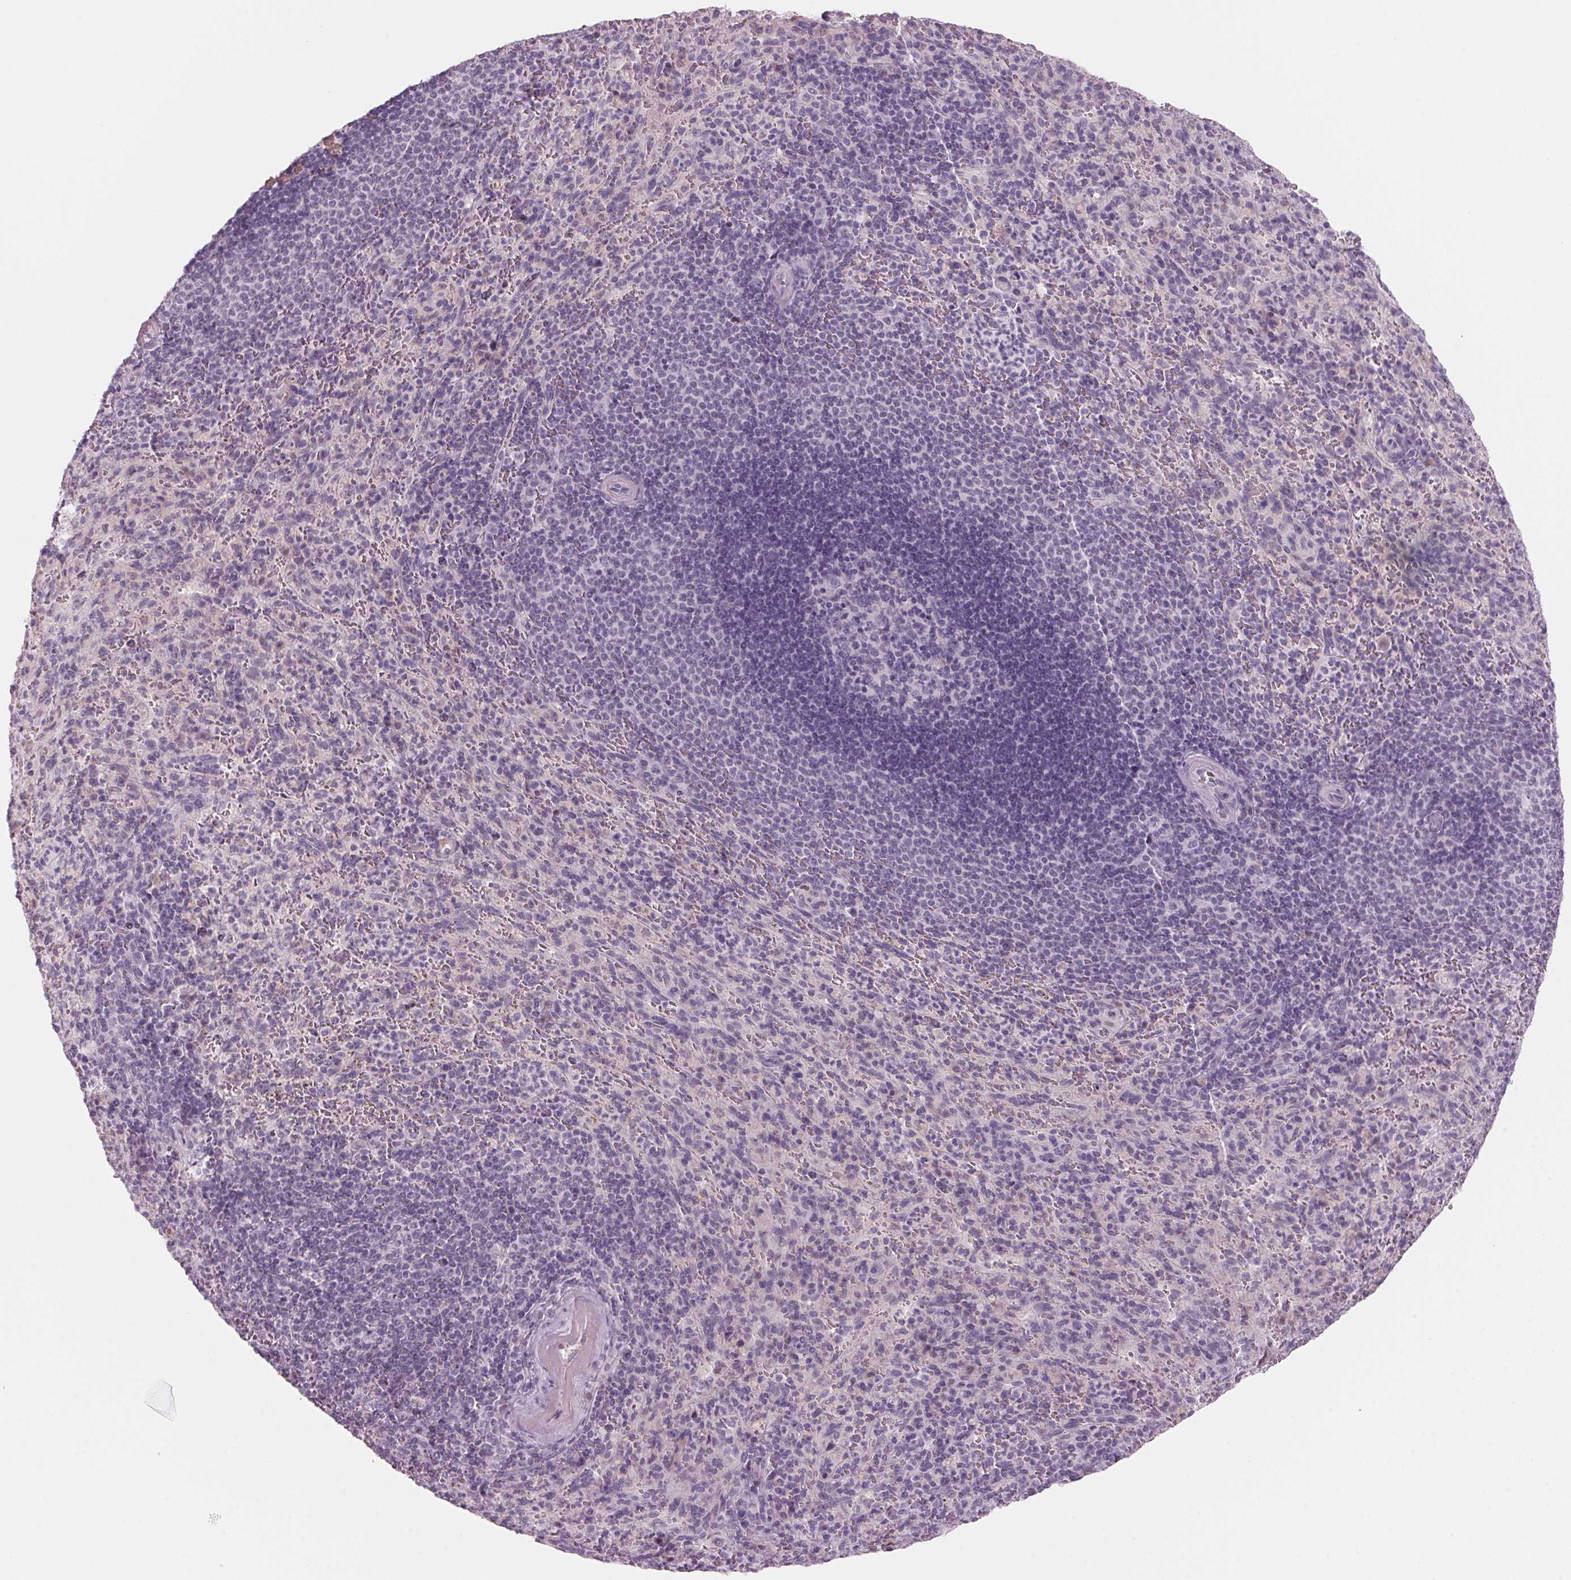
{"staining": {"intensity": "negative", "quantity": "none", "location": "none"}, "tissue": "spleen", "cell_type": "Cells in red pulp", "image_type": "normal", "snomed": [{"axis": "morphology", "description": "Normal tissue, NOS"}, {"axis": "topography", "description": "Spleen"}], "caption": "A high-resolution image shows IHC staining of unremarkable spleen, which demonstrates no significant positivity in cells in red pulp.", "gene": "ADAM20", "patient": {"sex": "male", "age": 57}}